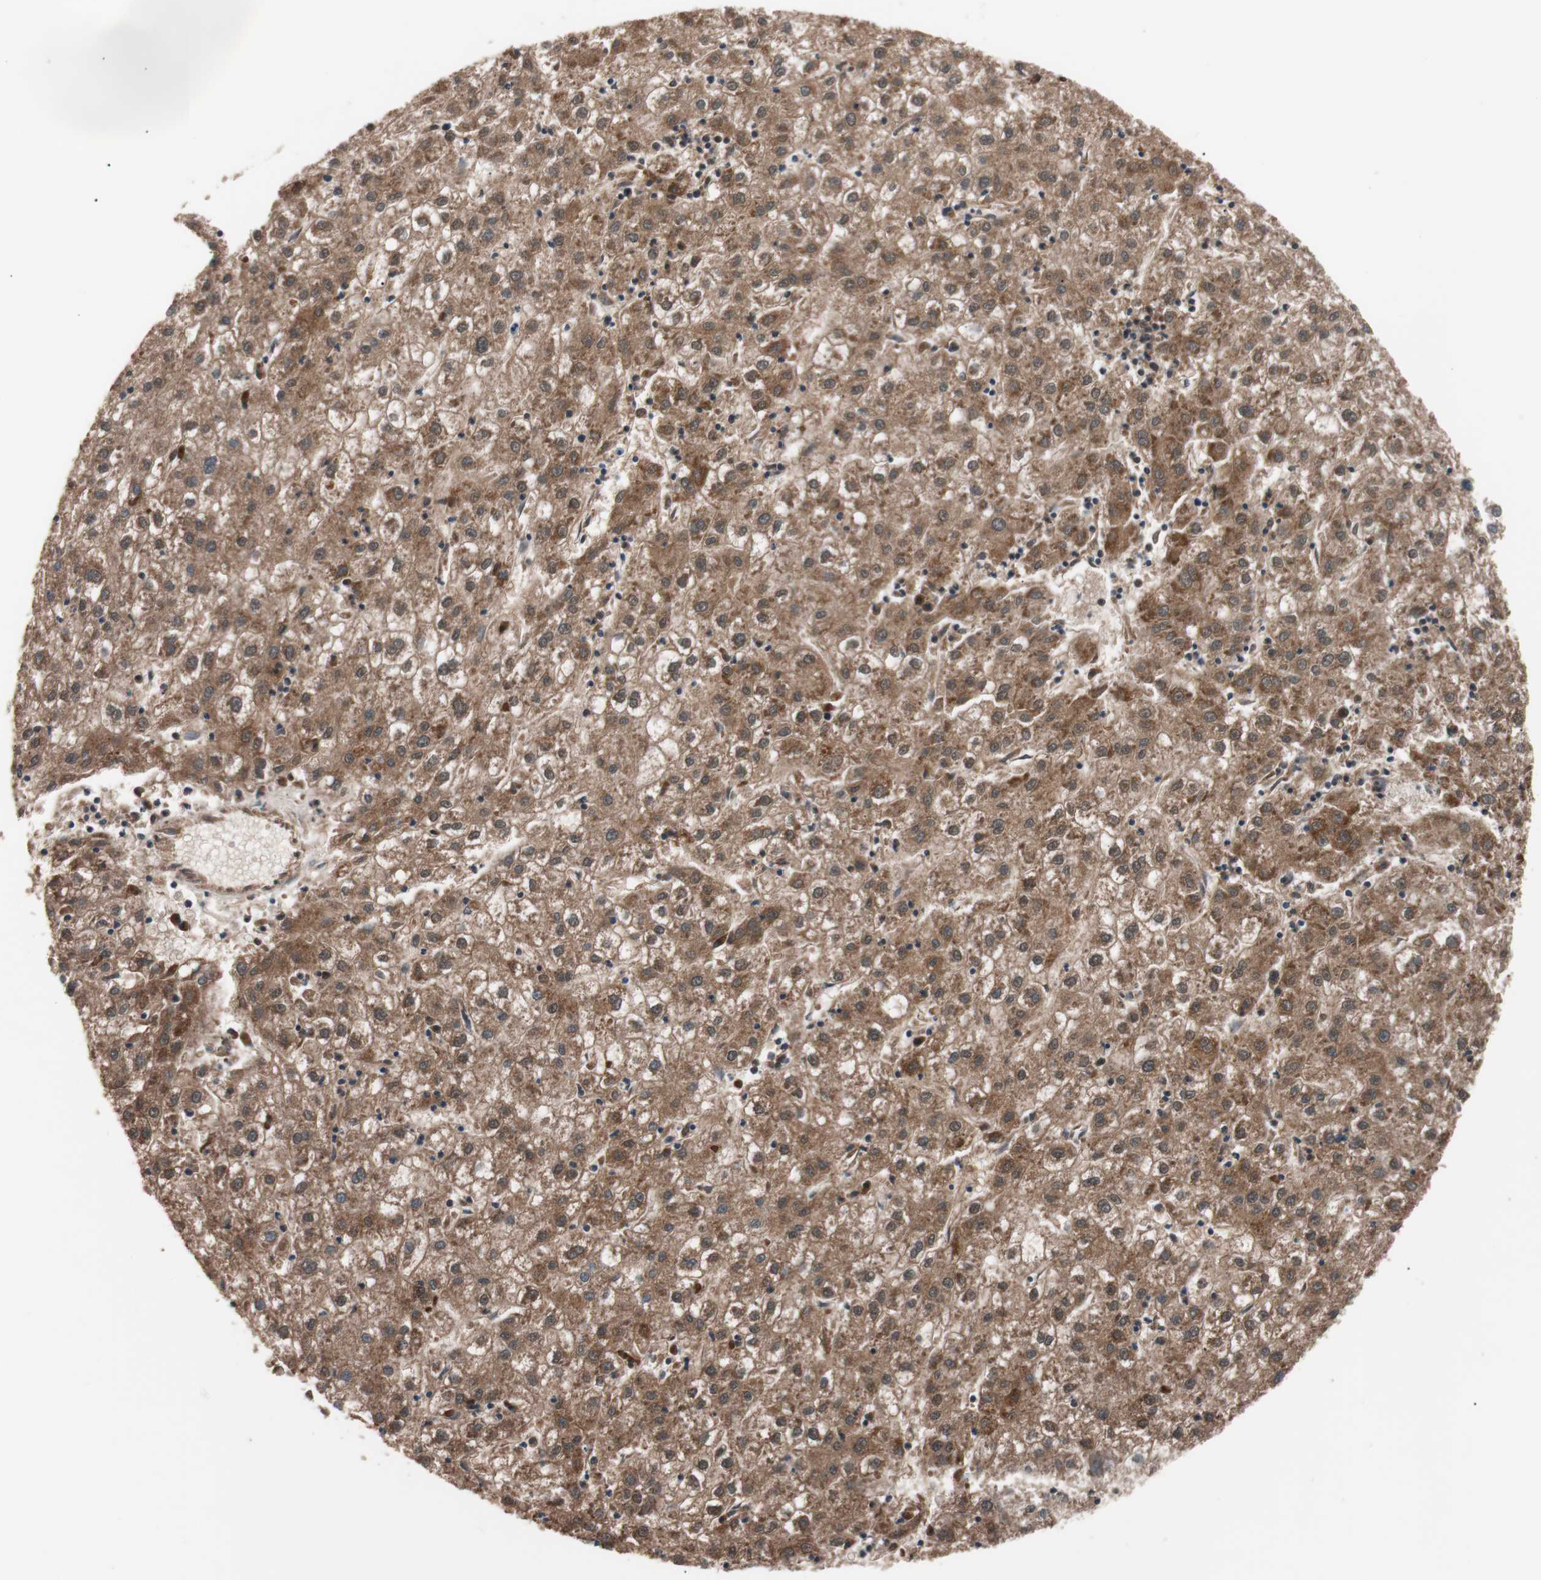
{"staining": {"intensity": "moderate", "quantity": ">75%", "location": "cytoplasmic/membranous"}, "tissue": "liver cancer", "cell_type": "Tumor cells", "image_type": "cancer", "snomed": [{"axis": "morphology", "description": "Carcinoma, Hepatocellular, NOS"}, {"axis": "topography", "description": "Liver"}], "caption": "The immunohistochemical stain shows moderate cytoplasmic/membranous expression in tumor cells of liver hepatocellular carcinoma tissue.", "gene": "PITRM1", "patient": {"sex": "male", "age": 72}}